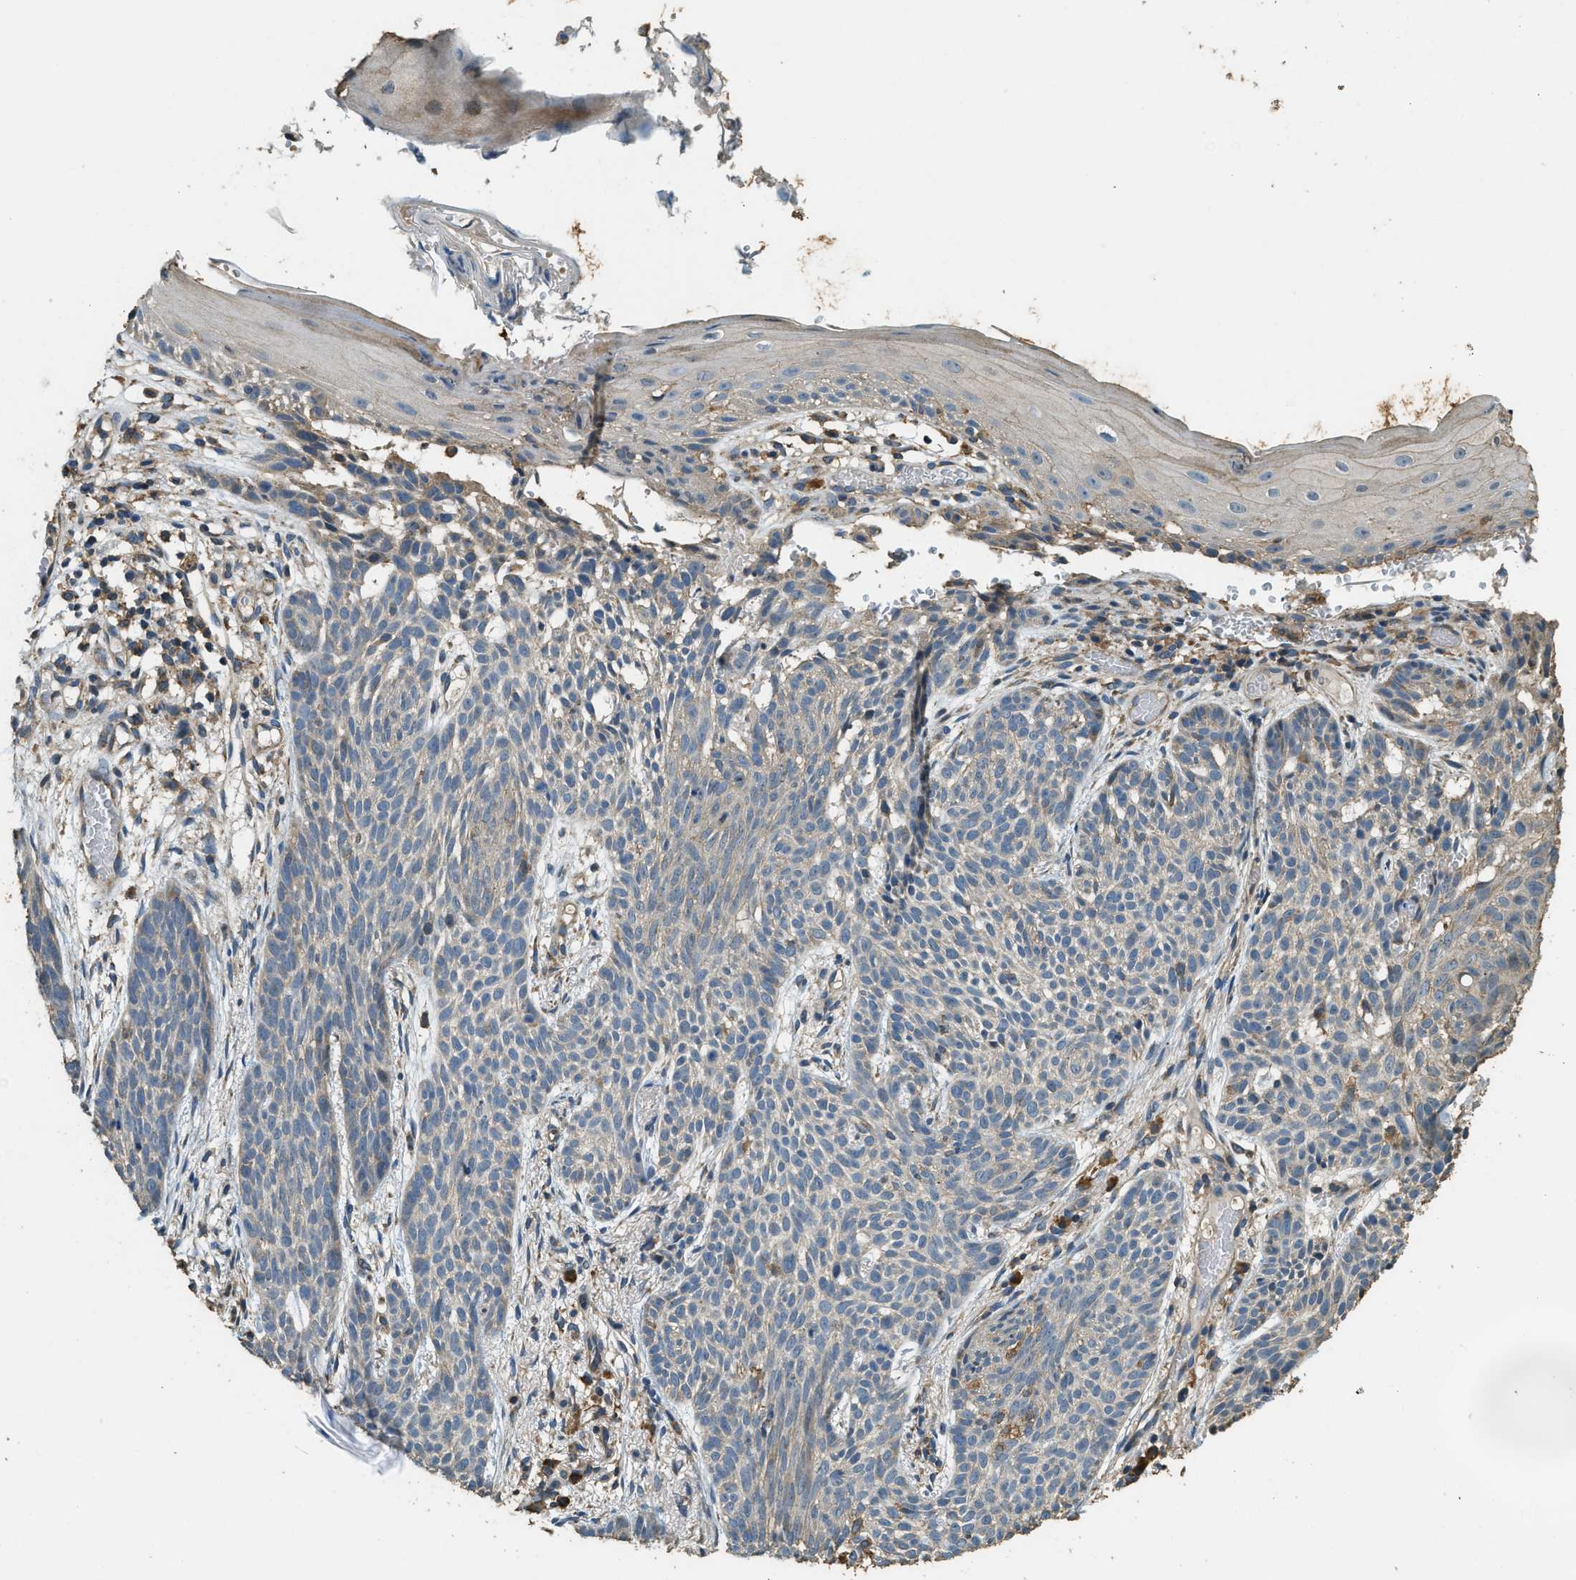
{"staining": {"intensity": "negative", "quantity": "none", "location": "none"}, "tissue": "skin cancer", "cell_type": "Tumor cells", "image_type": "cancer", "snomed": [{"axis": "morphology", "description": "Basal cell carcinoma"}, {"axis": "topography", "description": "Skin"}], "caption": "Tumor cells are negative for protein expression in human basal cell carcinoma (skin).", "gene": "ERGIC1", "patient": {"sex": "female", "age": 59}}